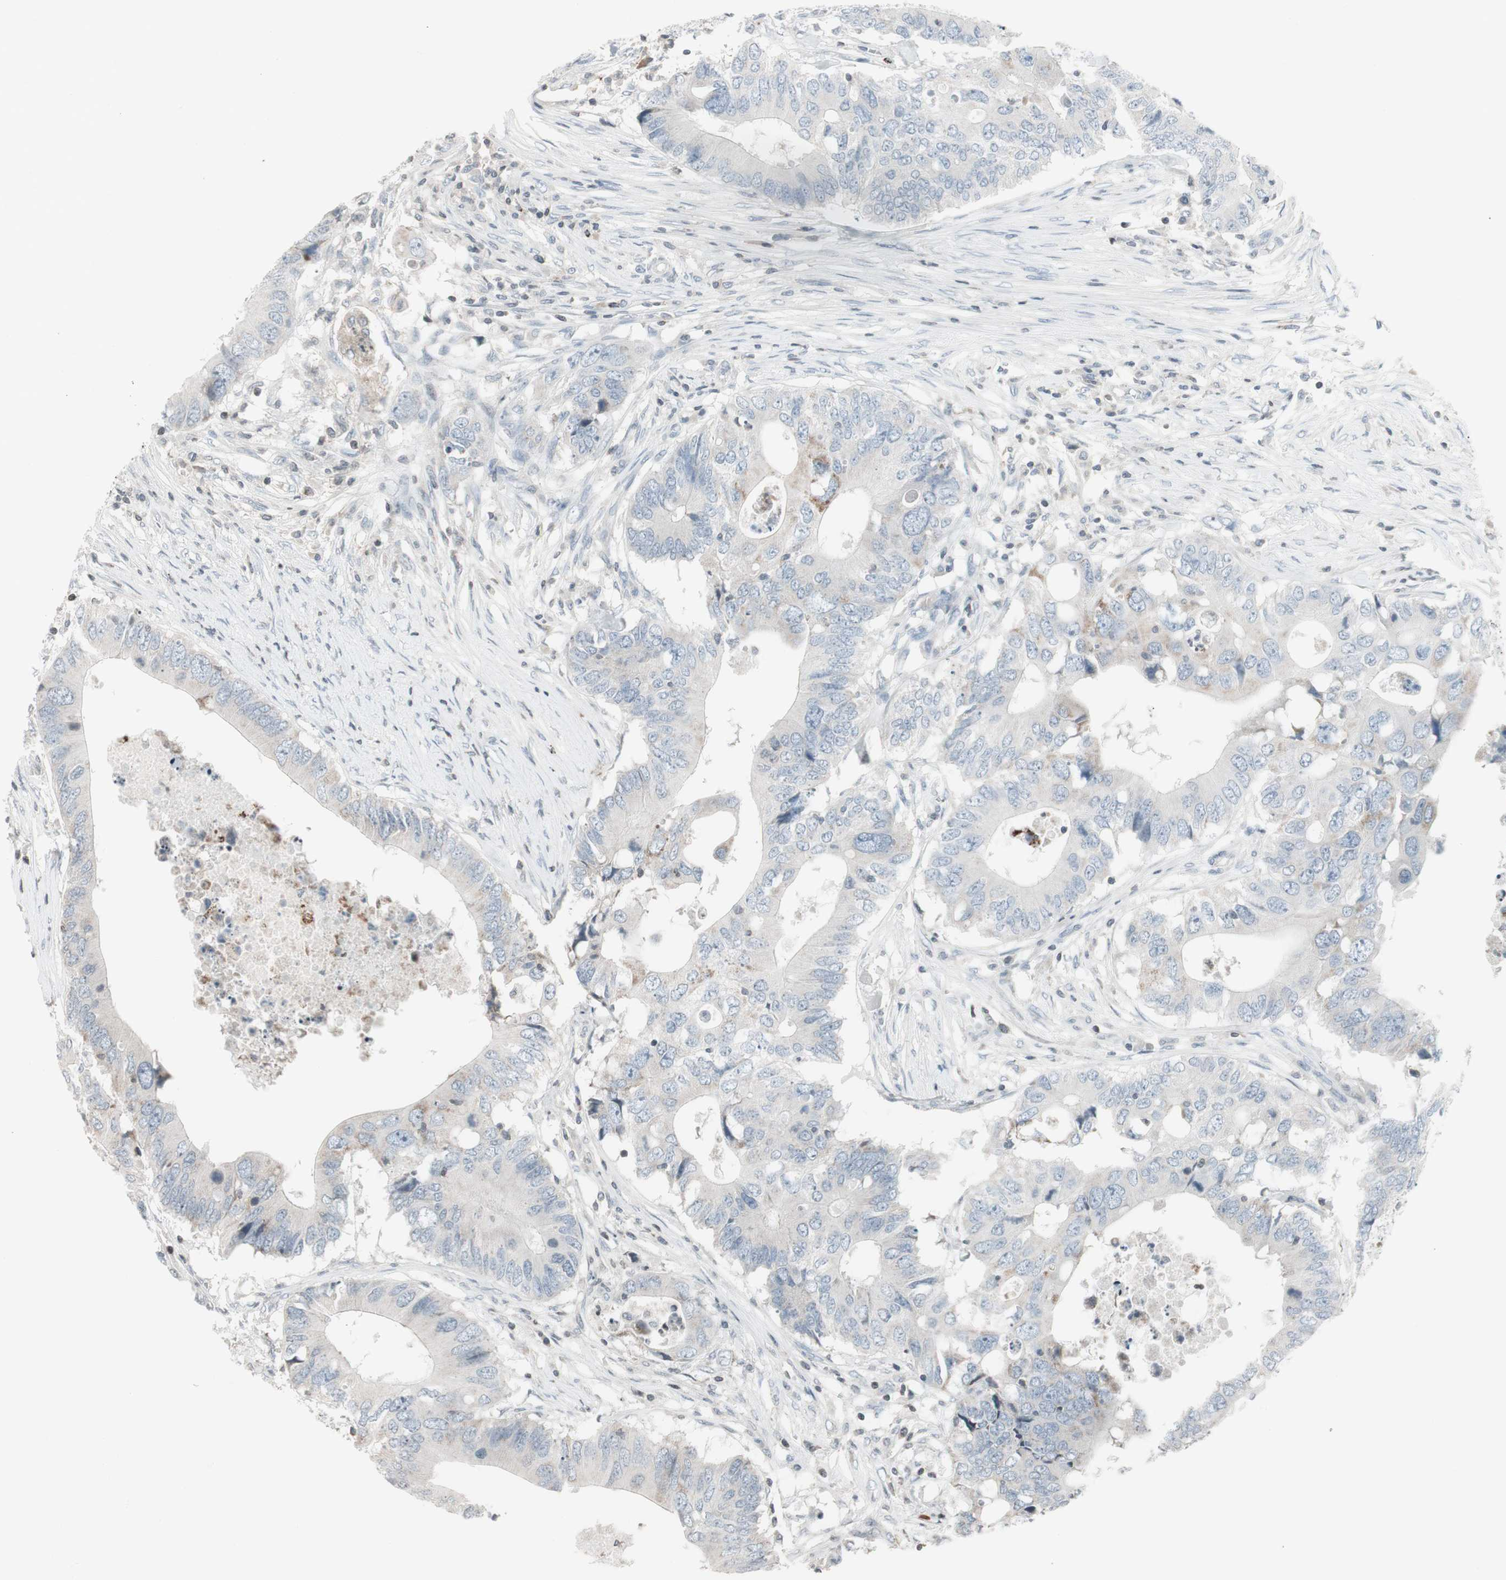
{"staining": {"intensity": "weak", "quantity": "<25%", "location": "cytoplasmic/membranous"}, "tissue": "colorectal cancer", "cell_type": "Tumor cells", "image_type": "cancer", "snomed": [{"axis": "morphology", "description": "Adenocarcinoma, NOS"}, {"axis": "topography", "description": "Colon"}], "caption": "IHC photomicrograph of colorectal cancer stained for a protein (brown), which exhibits no positivity in tumor cells.", "gene": "ARG2", "patient": {"sex": "male", "age": 71}}